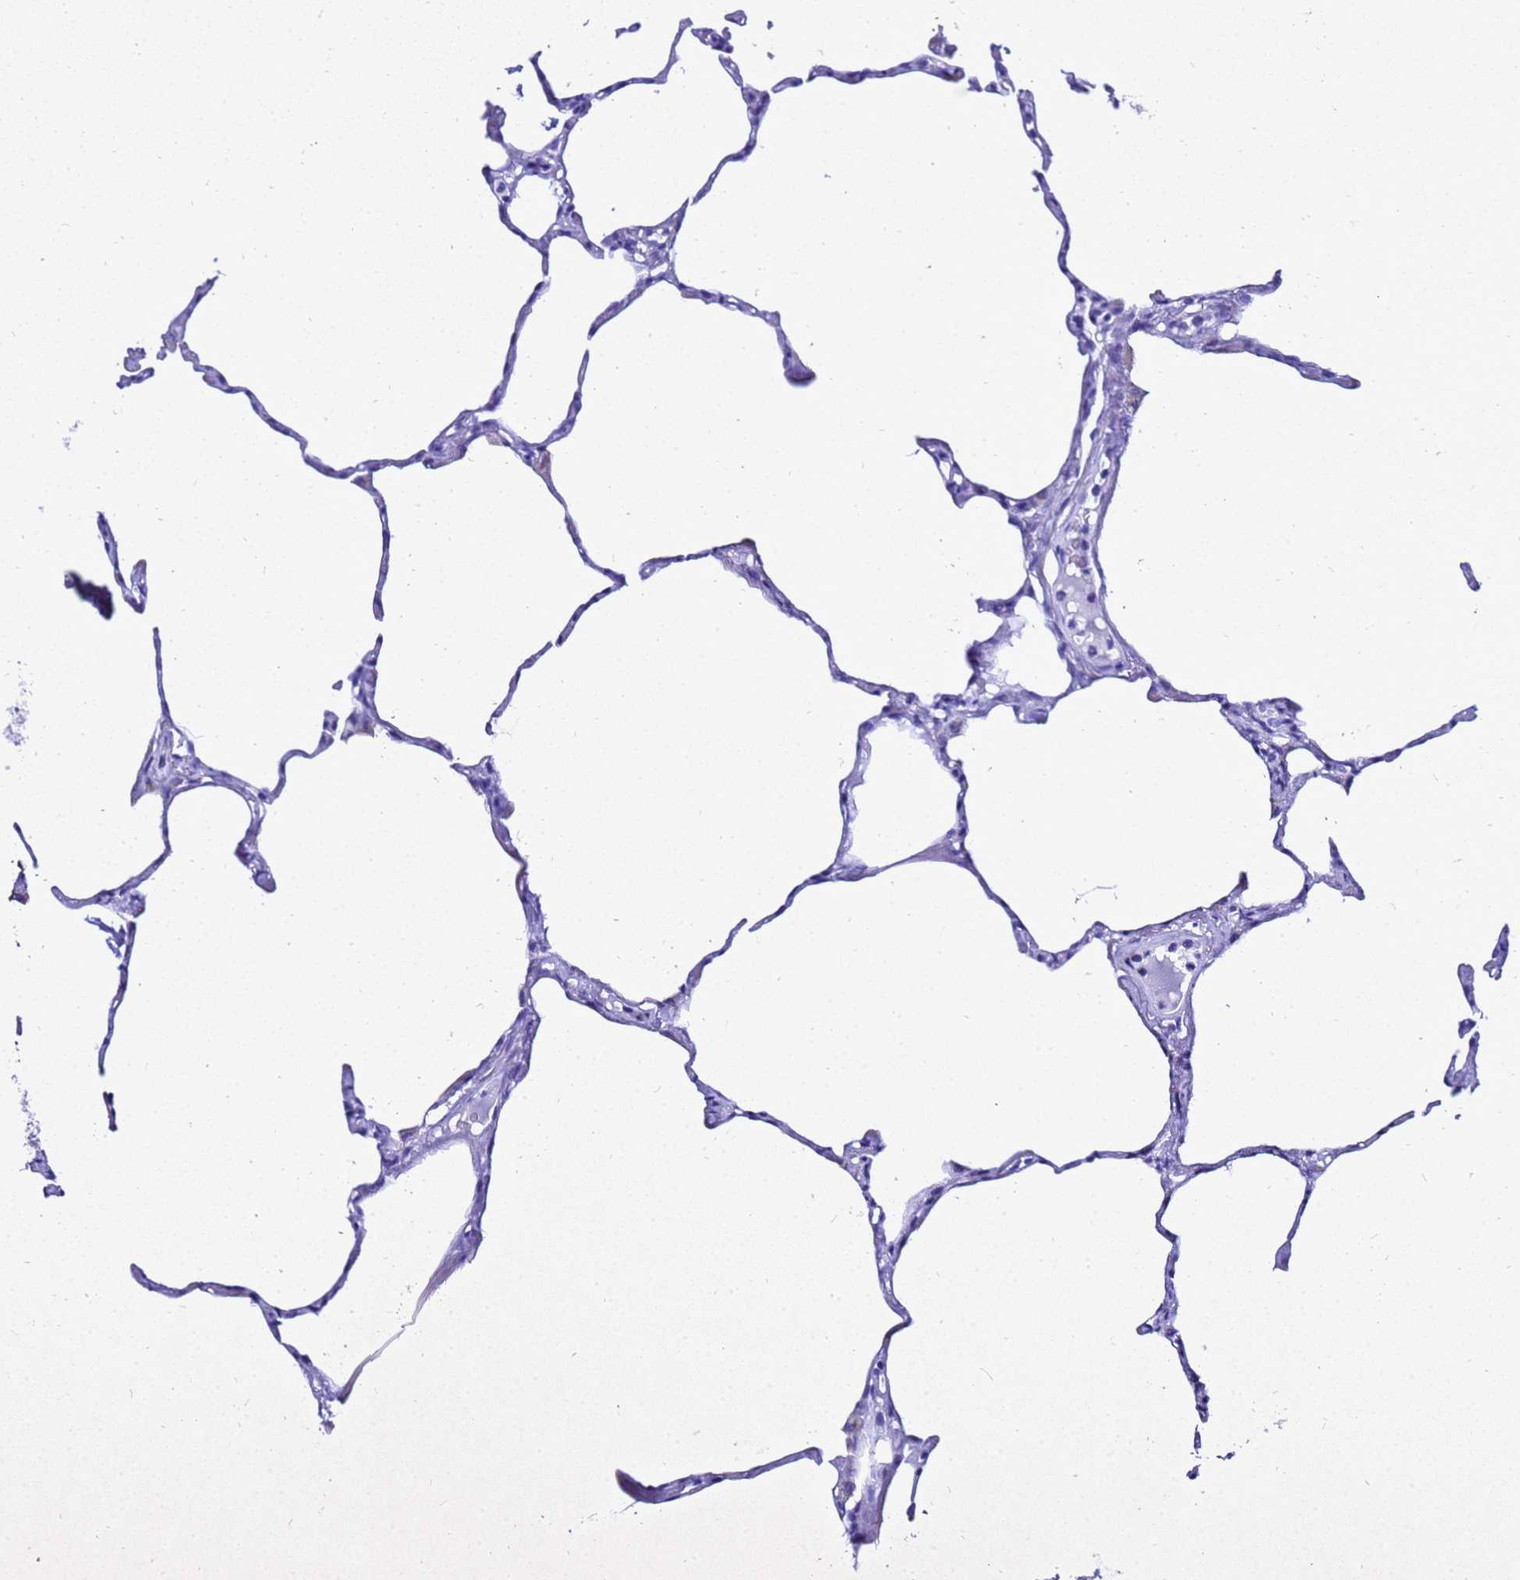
{"staining": {"intensity": "negative", "quantity": "none", "location": "none"}, "tissue": "lung", "cell_type": "Alveolar cells", "image_type": "normal", "snomed": [{"axis": "morphology", "description": "Normal tissue, NOS"}, {"axis": "topography", "description": "Lung"}], "caption": "IHC of benign human lung displays no staining in alveolar cells.", "gene": "LIPF", "patient": {"sex": "male", "age": 65}}